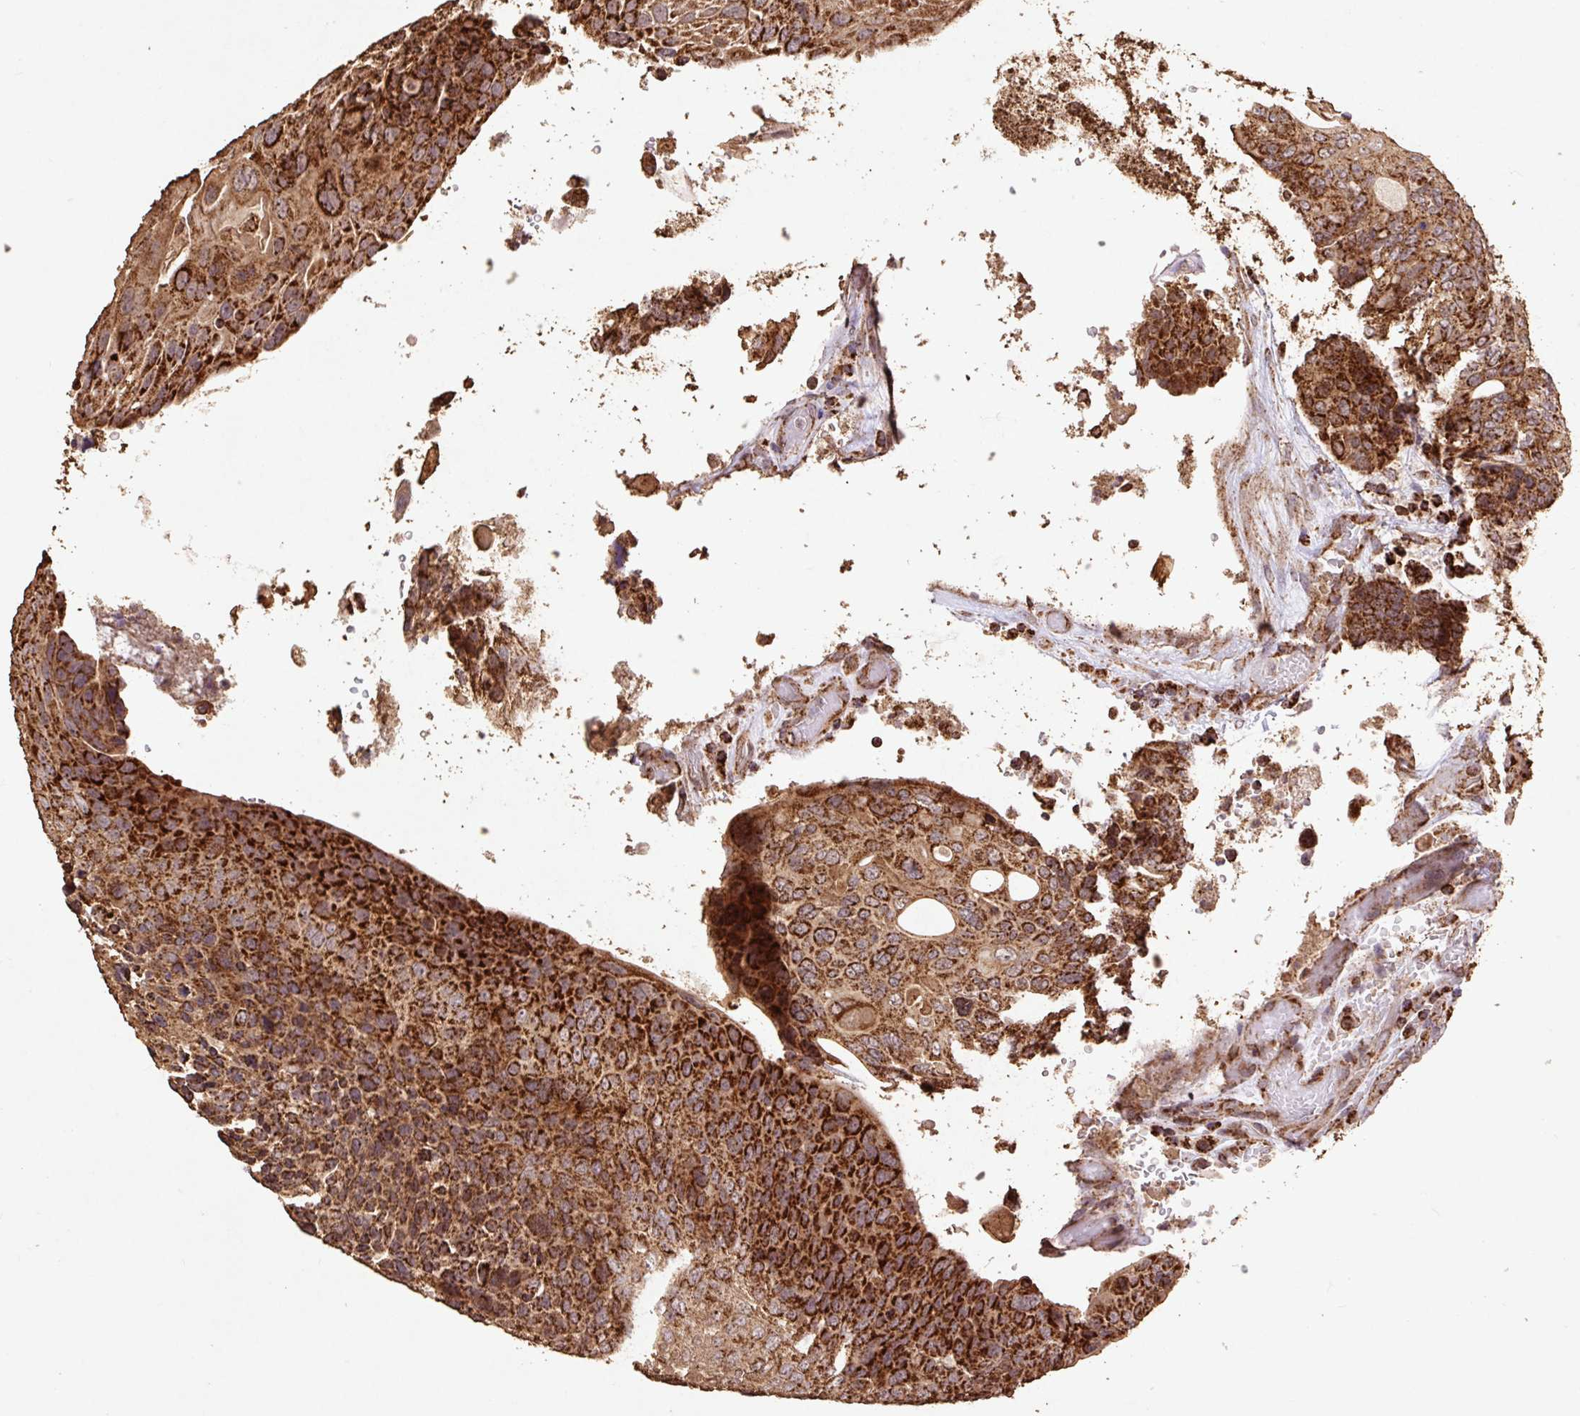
{"staining": {"intensity": "strong", "quantity": ">75%", "location": "cytoplasmic/membranous"}, "tissue": "urothelial cancer", "cell_type": "Tumor cells", "image_type": "cancer", "snomed": [{"axis": "morphology", "description": "Urothelial carcinoma, High grade"}, {"axis": "topography", "description": "Urinary bladder"}], "caption": "Brown immunohistochemical staining in human urothelial cancer demonstrates strong cytoplasmic/membranous staining in about >75% of tumor cells. Nuclei are stained in blue.", "gene": "ATP5F1A", "patient": {"sex": "female", "age": 70}}